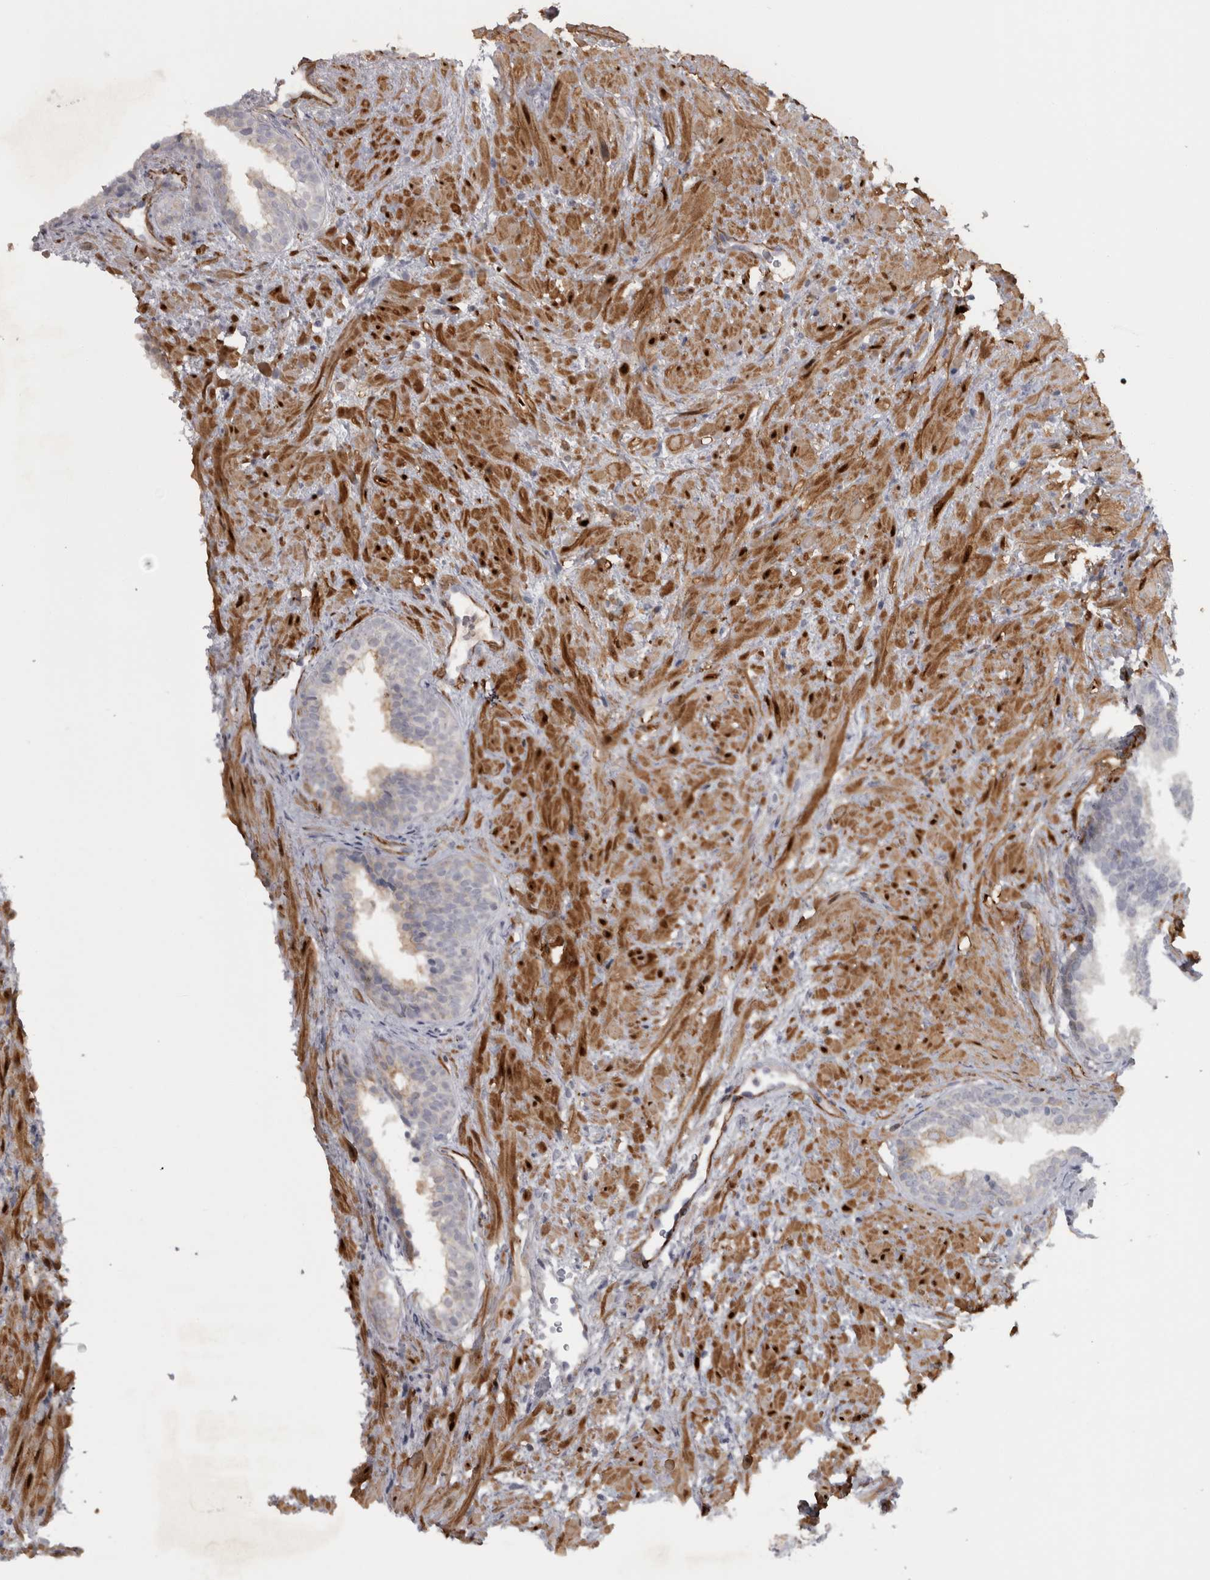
{"staining": {"intensity": "negative", "quantity": "none", "location": "none"}, "tissue": "prostate", "cell_type": "Glandular cells", "image_type": "normal", "snomed": [{"axis": "morphology", "description": "Normal tissue, NOS"}, {"axis": "topography", "description": "Prostate"}], "caption": "Protein analysis of unremarkable prostate displays no significant positivity in glandular cells.", "gene": "PPP1R12B", "patient": {"sex": "male", "age": 76}}